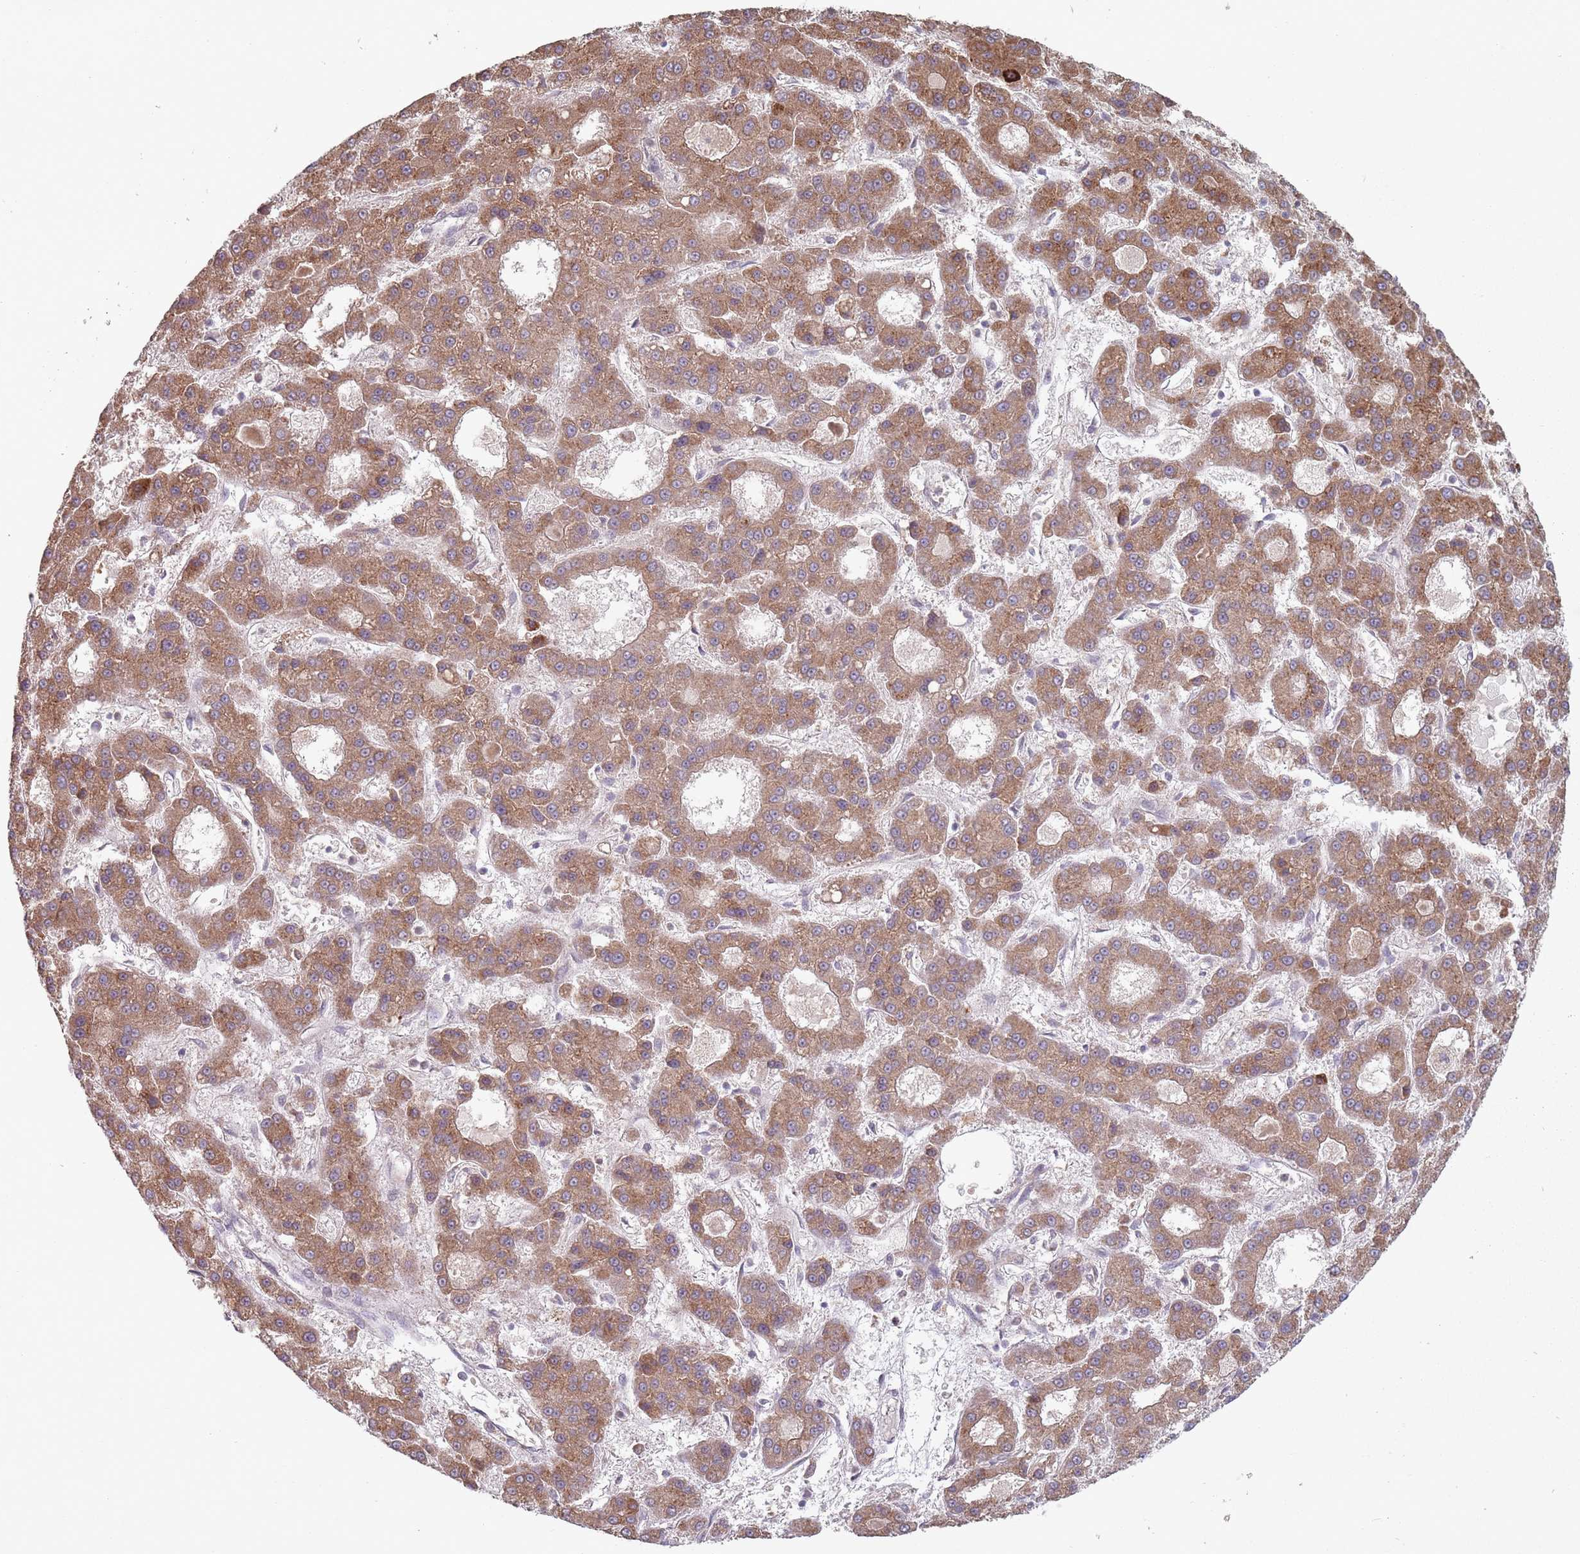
{"staining": {"intensity": "moderate", "quantity": ">75%", "location": "cytoplasmic/membranous"}, "tissue": "liver cancer", "cell_type": "Tumor cells", "image_type": "cancer", "snomed": [{"axis": "morphology", "description": "Carcinoma, Hepatocellular, NOS"}, {"axis": "topography", "description": "Liver"}], "caption": "Moderate cytoplasmic/membranous protein positivity is identified in about >75% of tumor cells in hepatocellular carcinoma (liver).", "gene": "OR10Q1", "patient": {"sex": "male", "age": 70}}